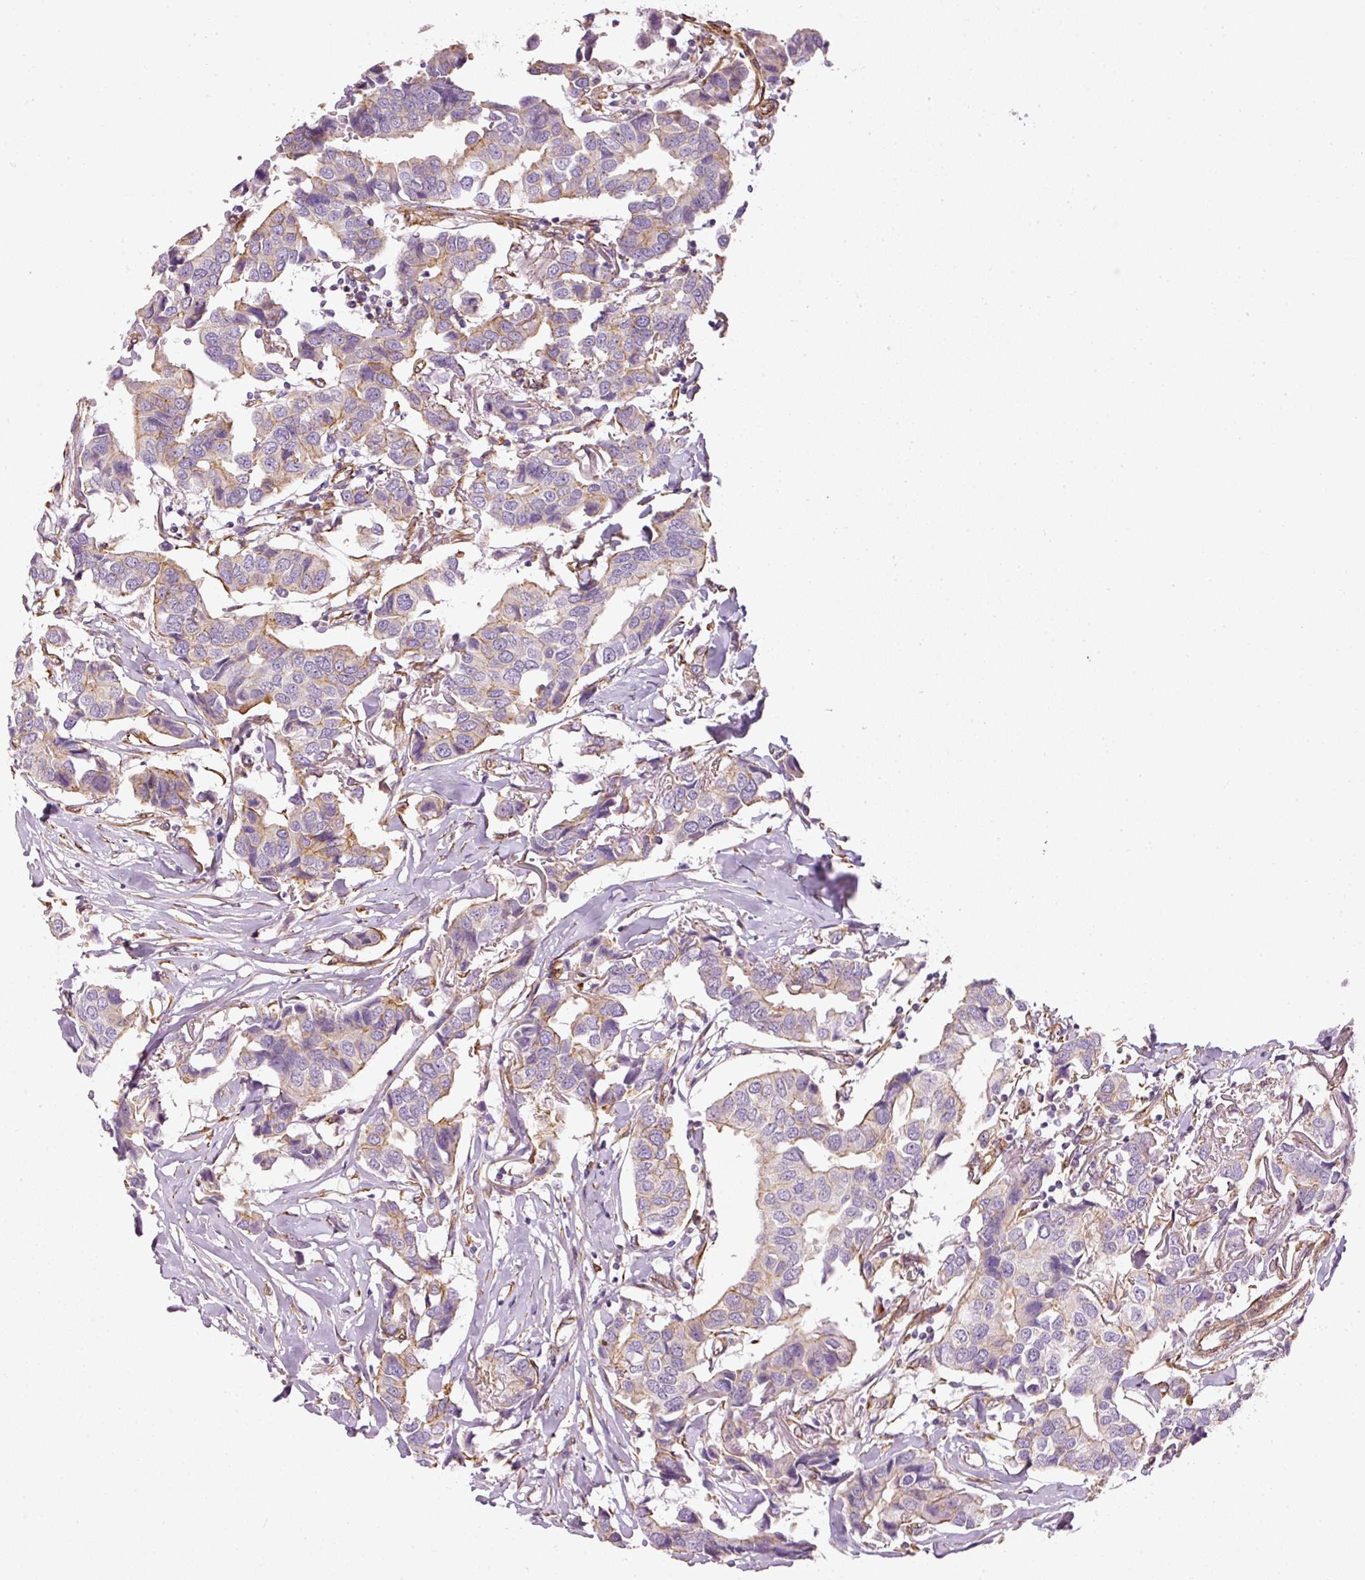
{"staining": {"intensity": "weak", "quantity": "25%-75%", "location": "cytoplasmic/membranous"}, "tissue": "breast cancer", "cell_type": "Tumor cells", "image_type": "cancer", "snomed": [{"axis": "morphology", "description": "Duct carcinoma"}, {"axis": "topography", "description": "Breast"}], "caption": "Protein staining shows weak cytoplasmic/membranous staining in about 25%-75% of tumor cells in breast cancer.", "gene": "OSR2", "patient": {"sex": "female", "age": 80}}